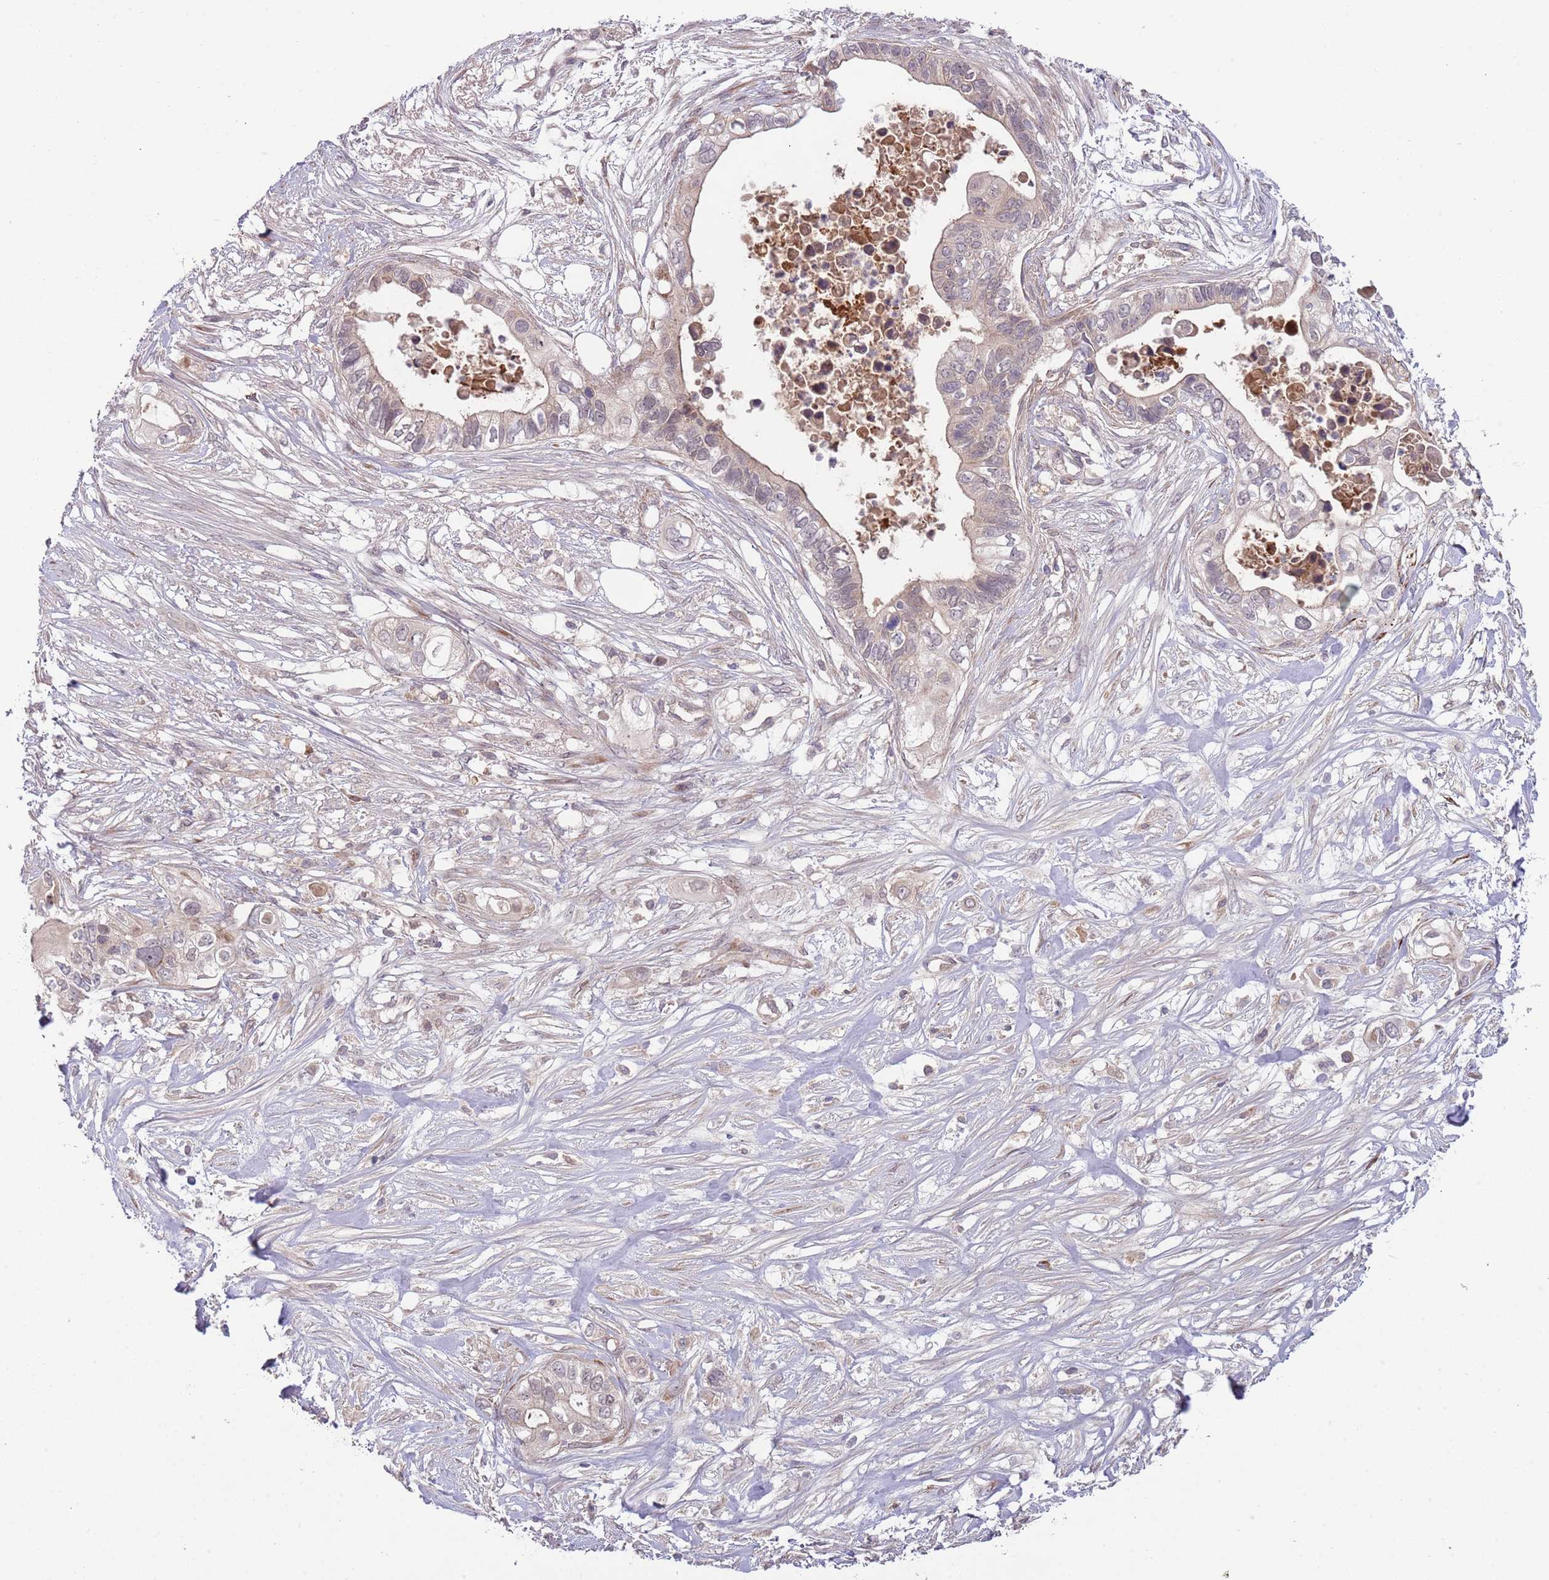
{"staining": {"intensity": "weak", "quantity": "<25%", "location": "cytoplasmic/membranous"}, "tissue": "pancreatic cancer", "cell_type": "Tumor cells", "image_type": "cancer", "snomed": [{"axis": "morphology", "description": "Adenocarcinoma, NOS"}, {"axis": "topography", "description": "Pancreas"}], "caption": "A micrograph of human pancreatic adenocarcinoma is negative for staining in tumor cells. (Immunohistochemistry, brightfield microscopy, high magnification).", "gene": "NT5DC4", "patient": {"sex": "female", "age": 63}}